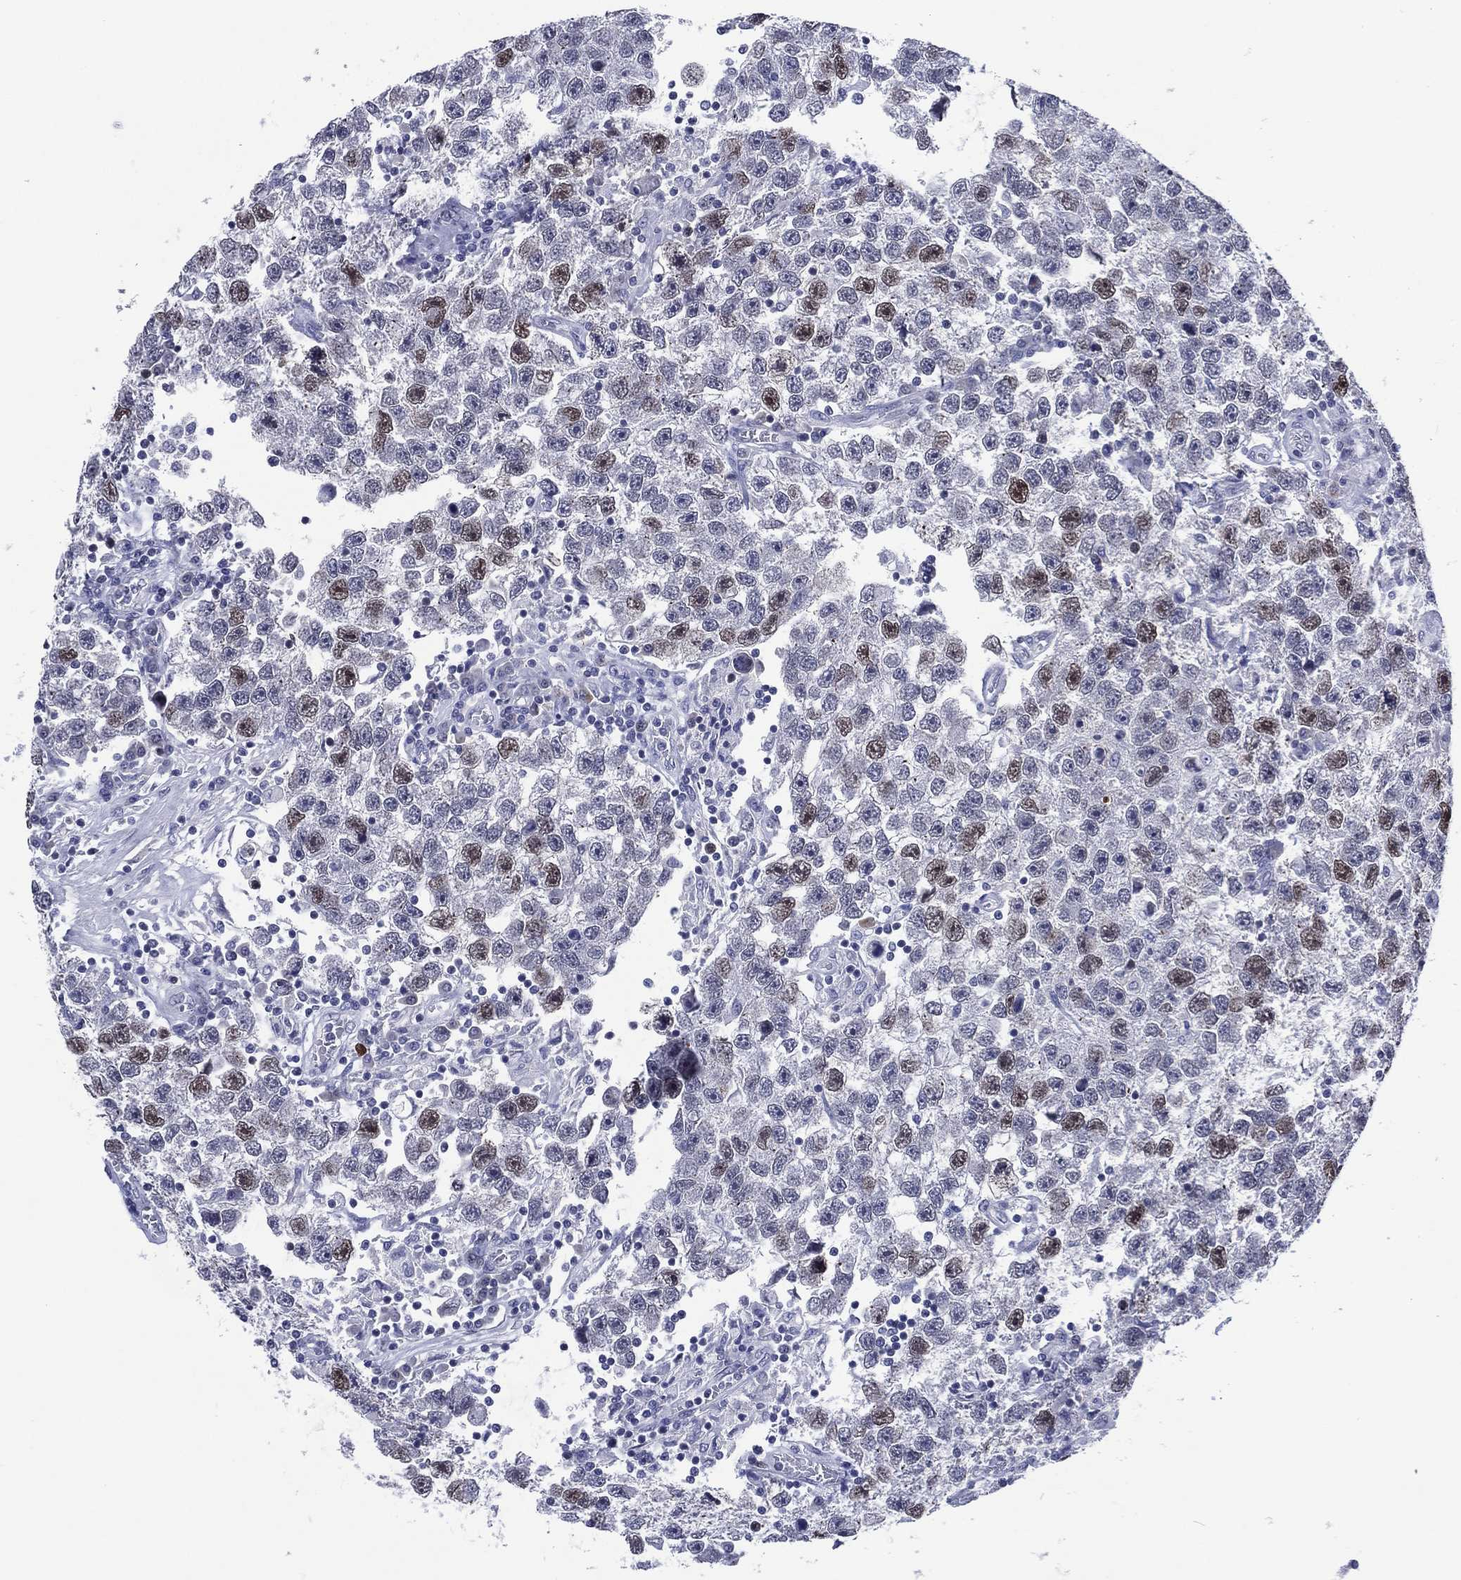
{"staining": {"intensity": "strong", "quantity": "<25%", "location": "nuclear"}, "tissue": "testis cancer", "cell_type": "Tumor cells", "image_type": "cancer", "snomed": [{"axis": "morphology", "description": "Seminoma, NOS"}, {"axis": "topography", "description": "Testis"}], "caption": "This photomicrograph displays seminoma (testis) stained with immunohistochemistry (IHC) to label a protein in brown. The nuclear of tumor cells show strong positivity for the protein. Nuclei are counter-stained blue.", "gene": "GATA6", "patient": {"sex": "male", "age": 26}}